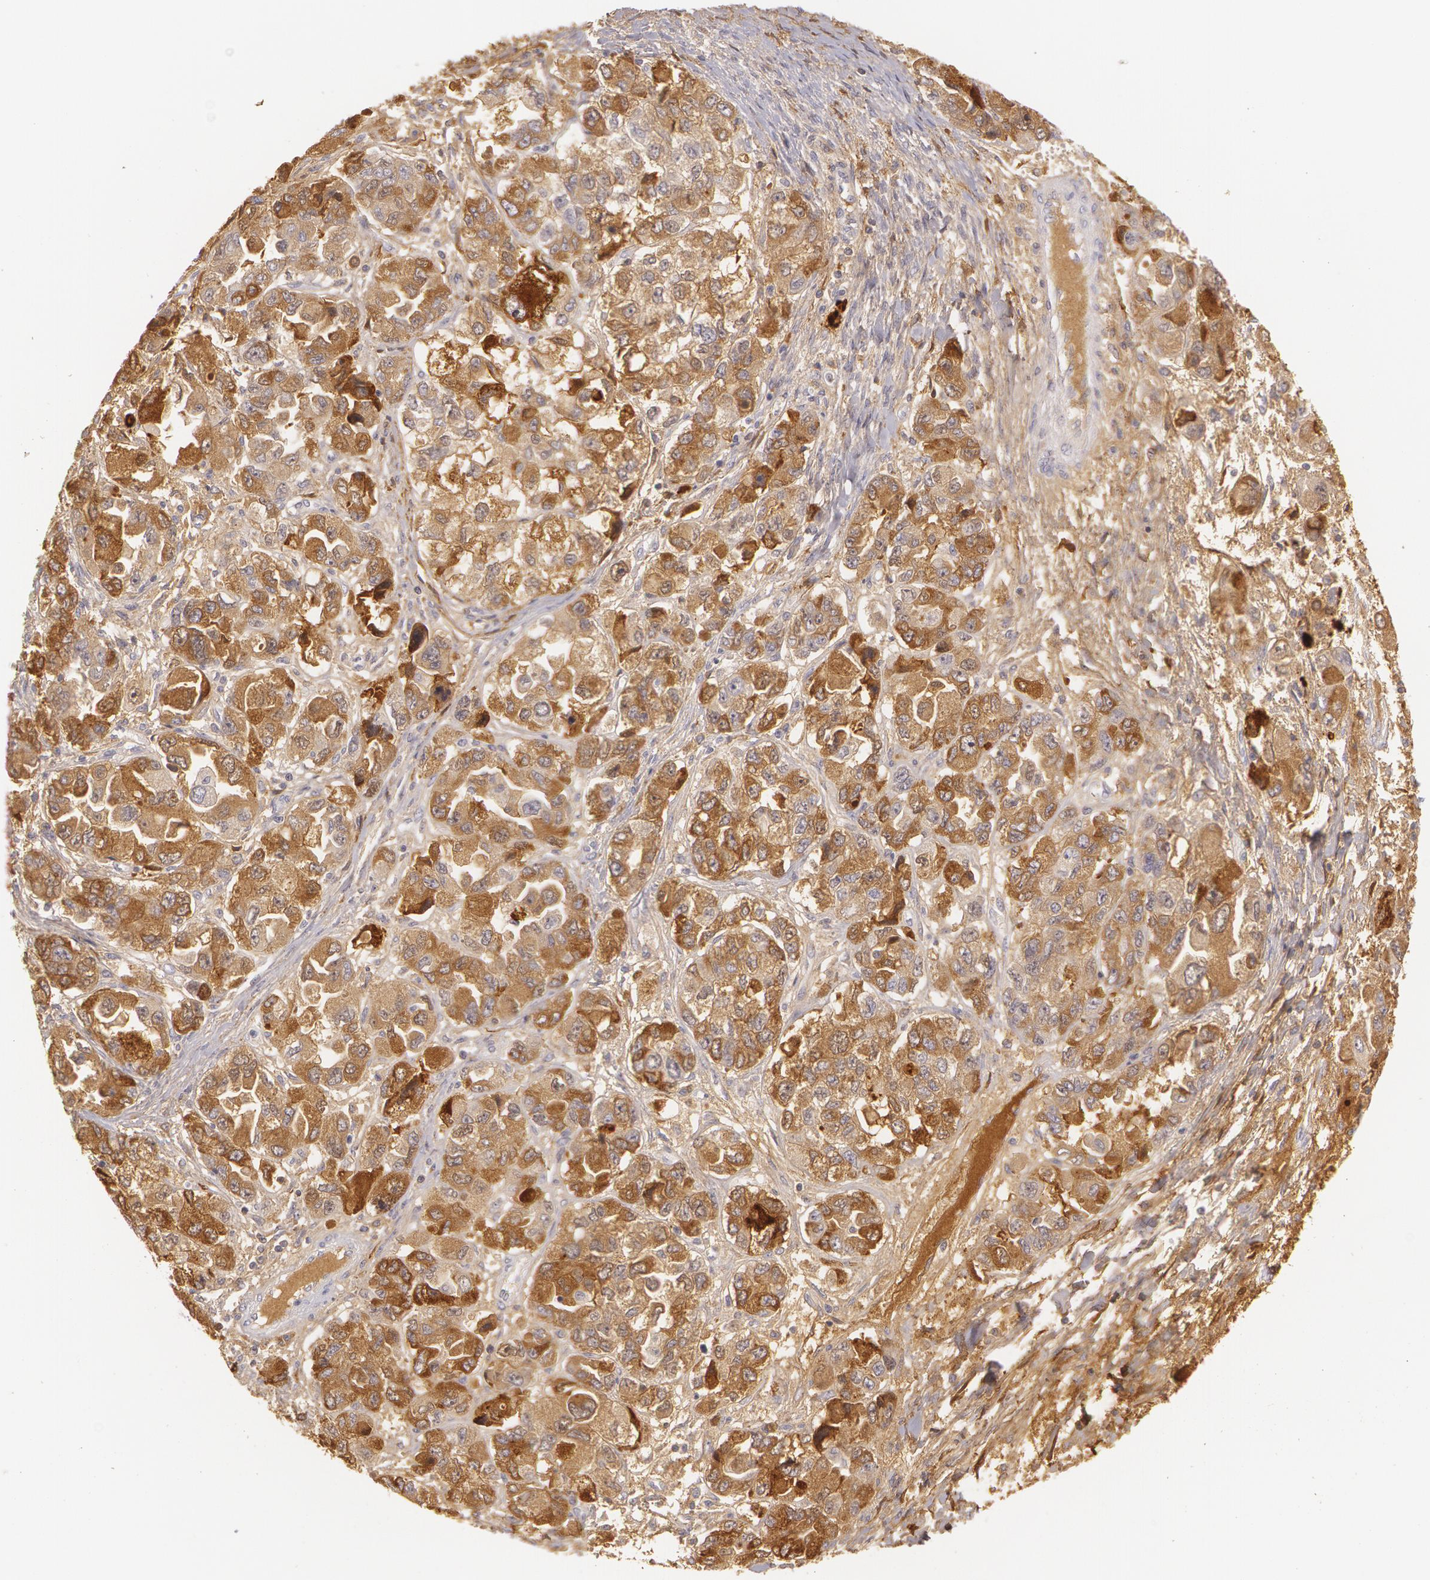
{"staining": {"intensity": "moderate", "quantity": ">75%", "location": "cytoplasmic/membranous"}, "tissue": "ovarian cancer", "cell_type": "Tumor cells", "image_type": "cancer", "snomed": [{"axis": "morphology", "description": "Cystadenocarcinoma, serous, NOS"}, {"axis": "topography", "description": "Ovary"}], "caption": "IHC (DAB (3,3'-diaminobenzidine)) staining of human ovarian cancer reveals moderate cytoplasmic/membranous protein expression in approximately >75% of tumor cells.", "gene": "LBP", "patient": {"sex": "female", "age": 84}}